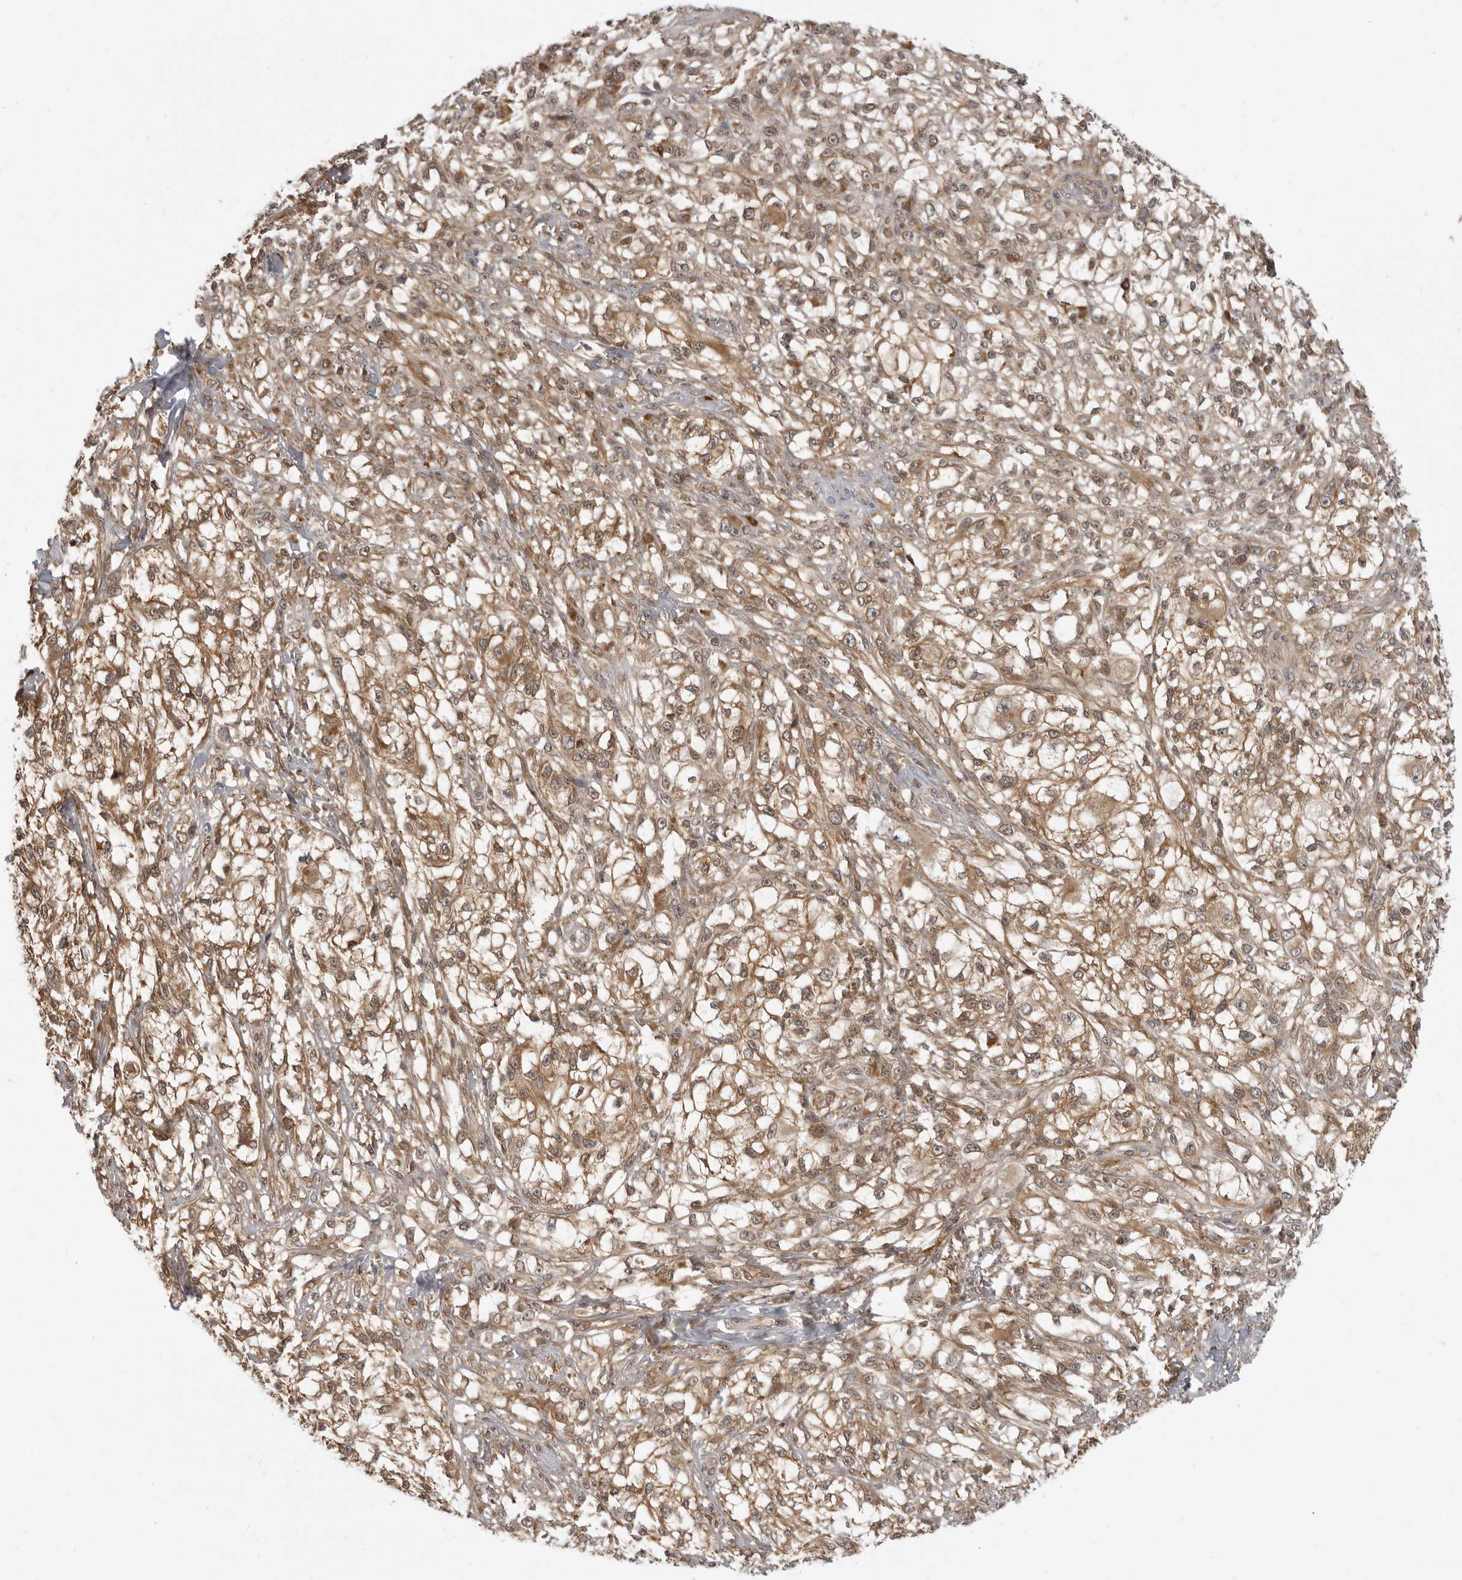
{"staining": {"intensity": "moderate", "quantity": ">75%", "location": "cytoplasmic/membranous,nuclear"}, "tissue": "melanoma", "cell_type": "Tumor cells", "image_type": "cancer", "snomed": [{"axis": "morphology", "description": "Malignant melanoma, NOS"}, {"axis": "topography", "description": "Skin of head"}], "caption": "Malignant melanoma stained for a protein shows moderate cytoplasmic/membranous and nuclear positivity in tumor cells.", "gene": "PRRC2A", "patient": {"sex": "male", "age": 83}}